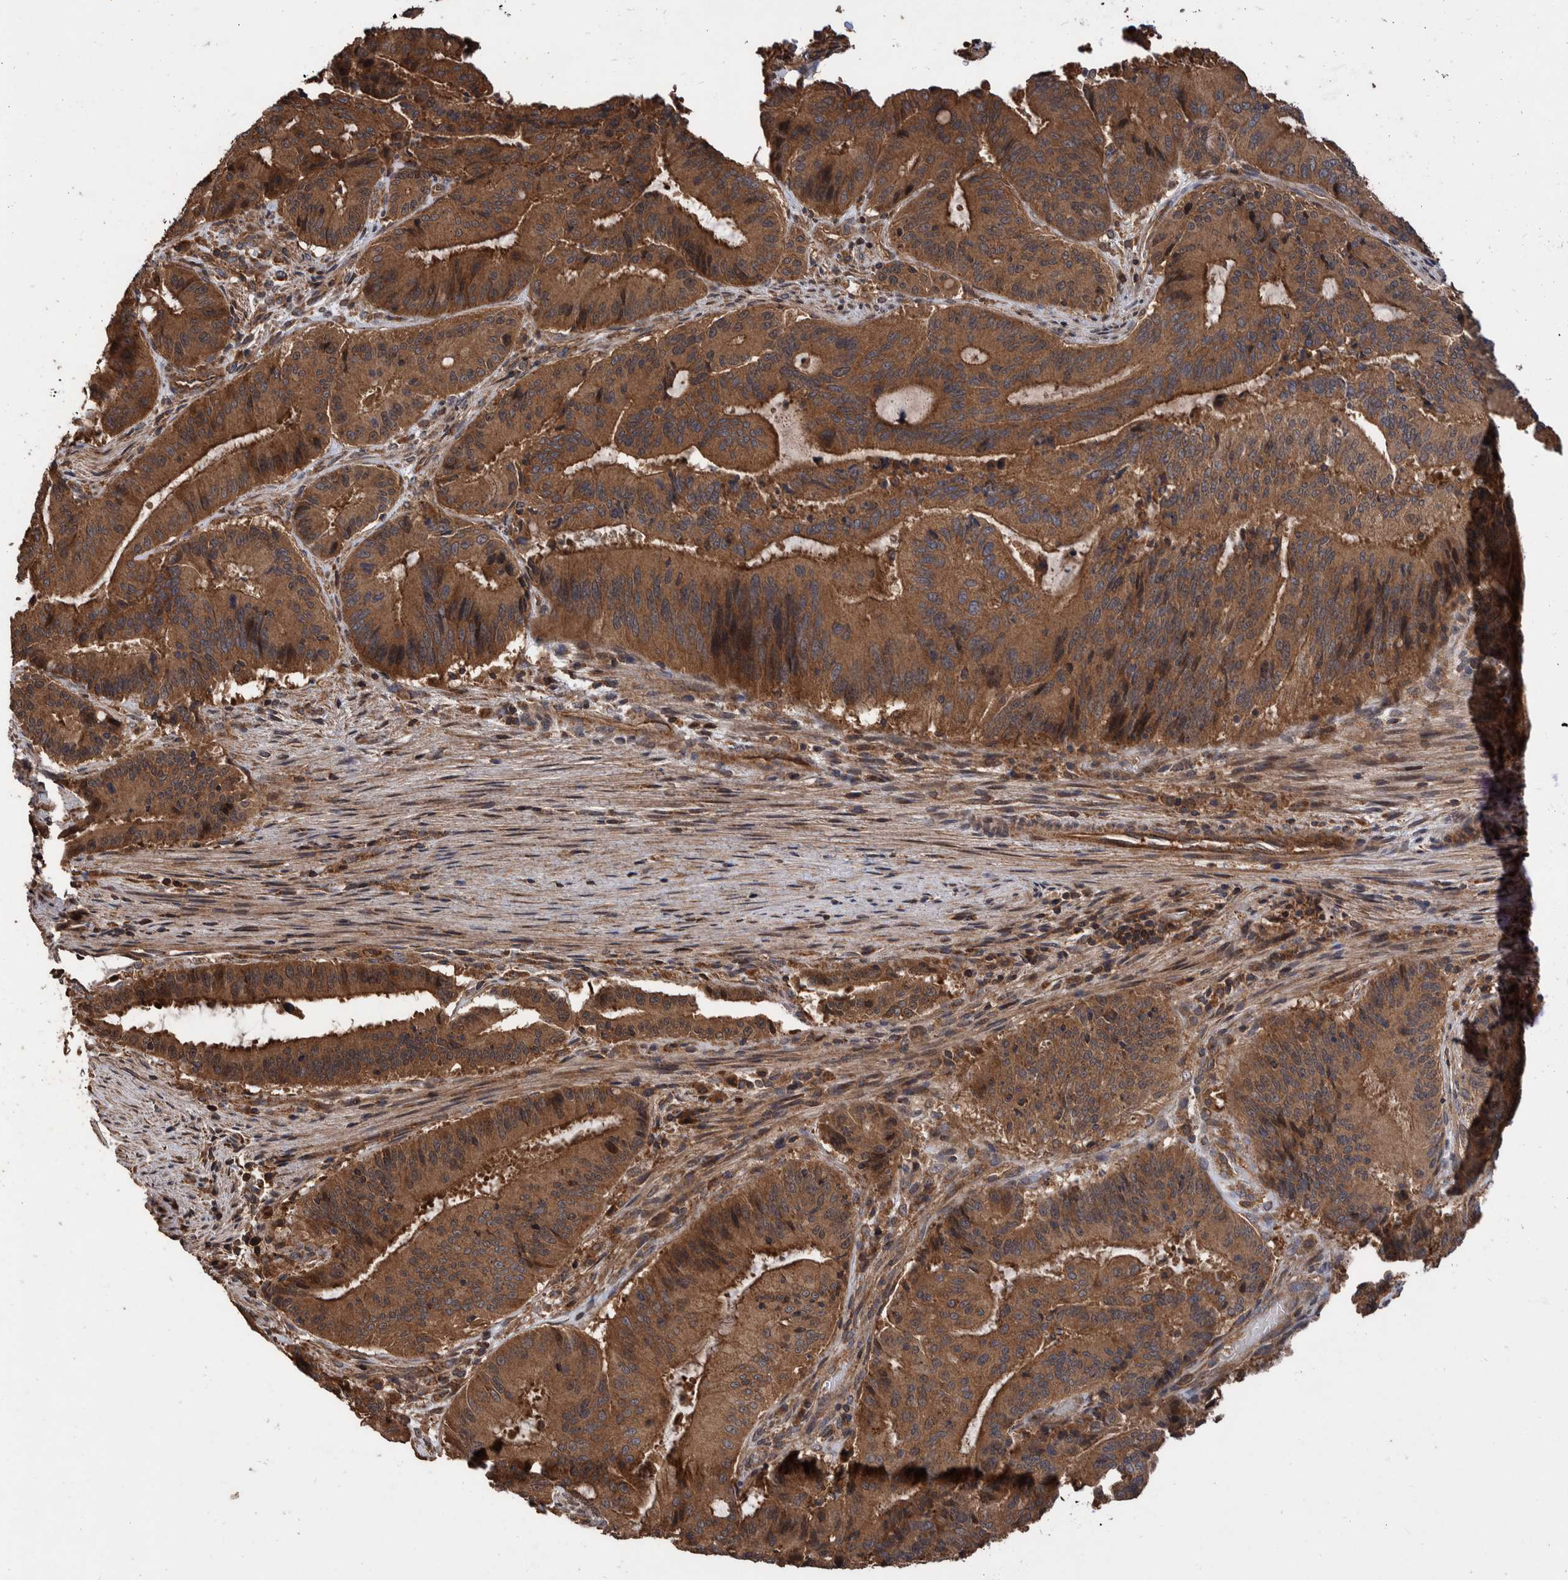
{"staining": {"intensity": "moderate", "quantity": ">75%", "location": "cytoplasmic/membranous"}, "tissue": "liver cancer", "cell_type": "Tumor cells", "image_type": "cancer", "snomed": [{"axis": "morphology", "description": "Normal tissue, NOS"}, {"axis": "morphology", "description": "Cholangiocarcinoma"}, {"axis": "topography", "description": "Liver"}, {"axis": "topography", "description": "Peripheral nerve tissue"}], "caption": "IHC micrograph of human liver cancer (cholangiocarcinoma) stained for a protein (brown), which reveals medium levels of moderate cytoplasmic/membranous positivity in about >75% of tumor cells.", "gene": "VBP1", "patient": {"sex": "female", "age": 73}}